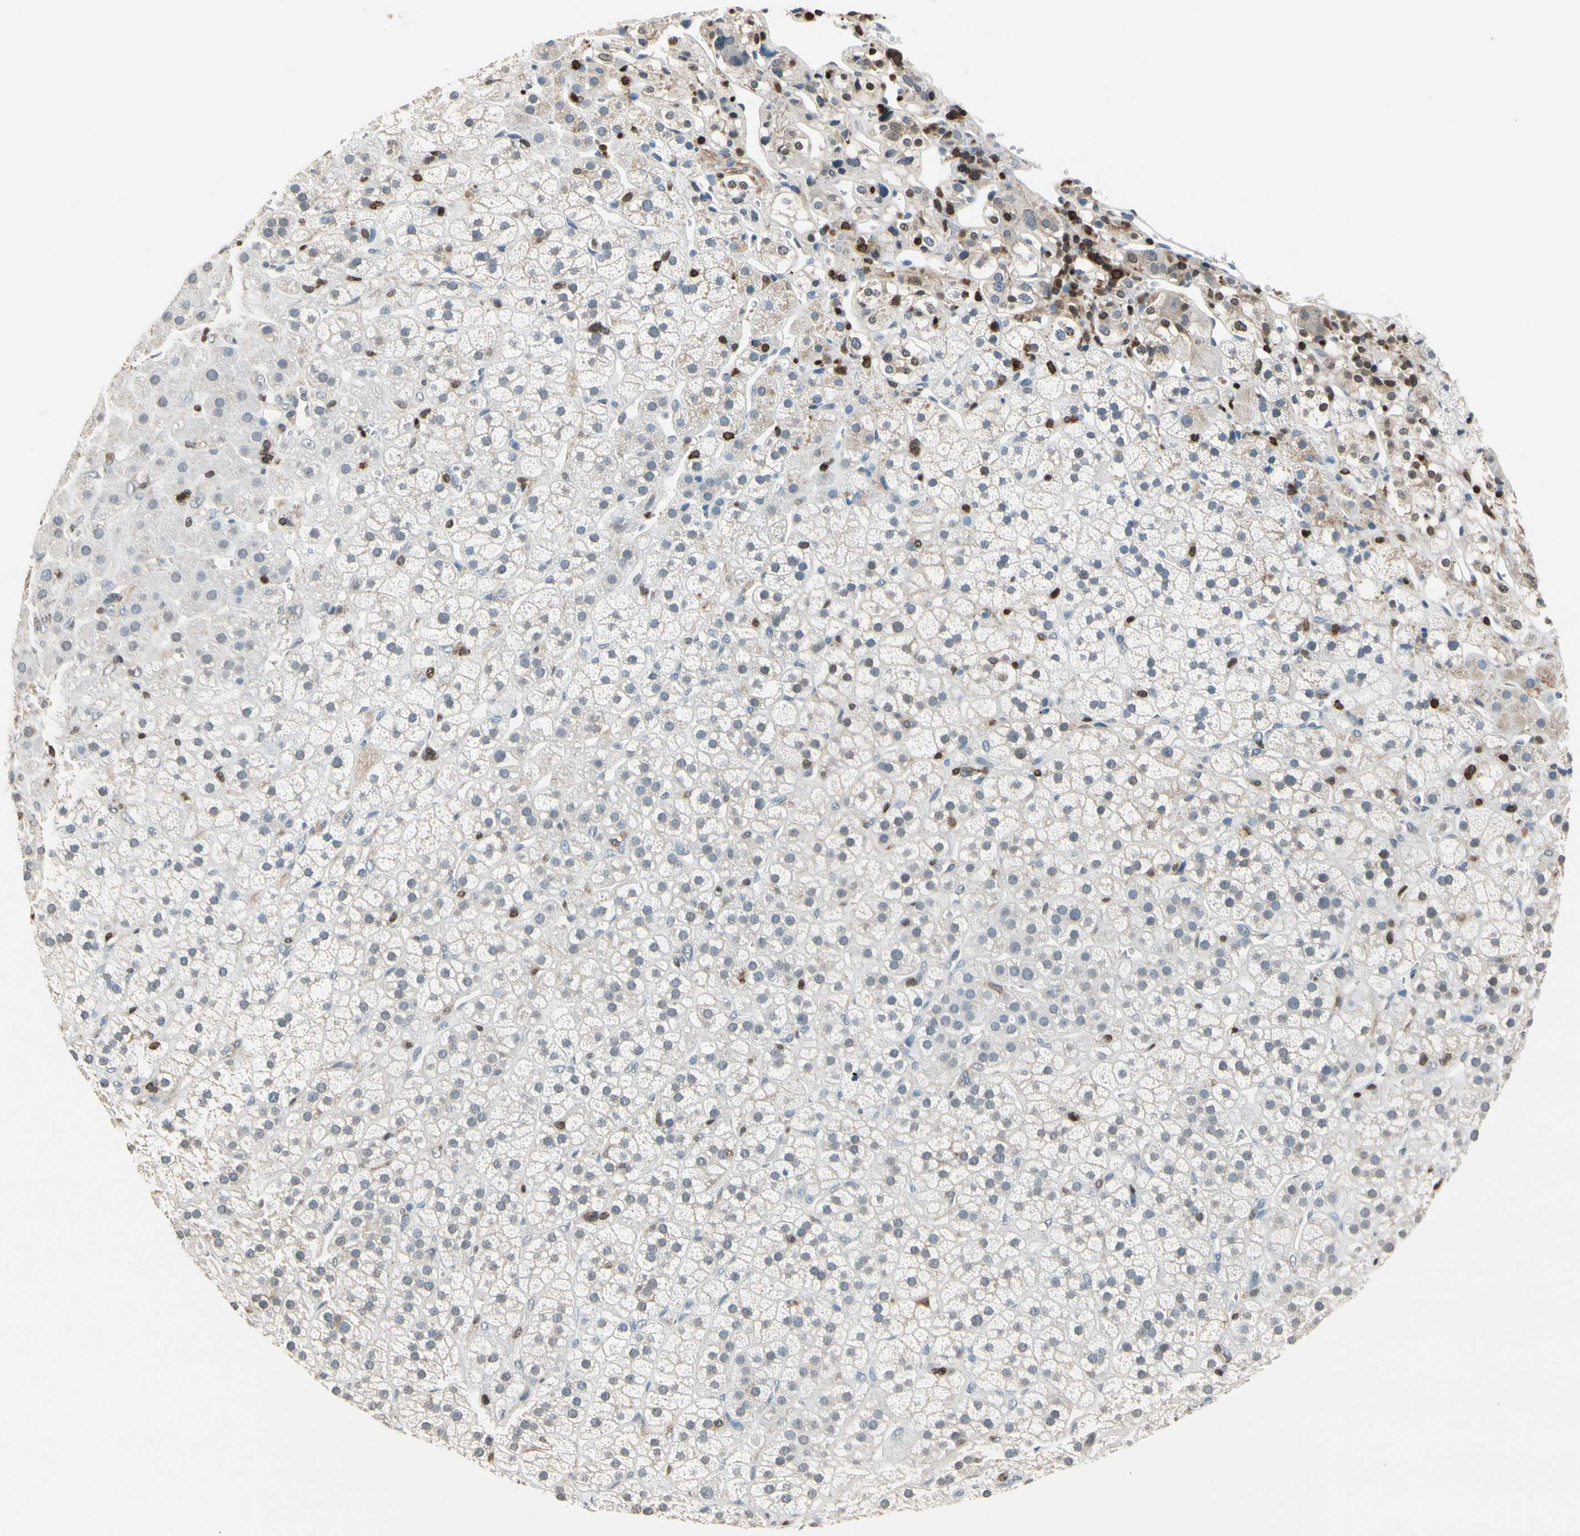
{"staining": {"intensity": "negative", "quantity": "none", "location": "none"}, "tissue": "adrenal gland", "cell_type": "Glandular cells", "image_type": "normal", "snomed": [{"axis": "morphology", "description": "Normal tissue, NOS"}, {"axis": "topography", "description": "Adrenal gland"}], "caption": "Immunohistochemistry of normal human adrenal gland displays no staining in glandular cells. (DAB IHC, high magnification).", "gene": "NFATC2", "patient": {"sex": "male", "age": 56}}